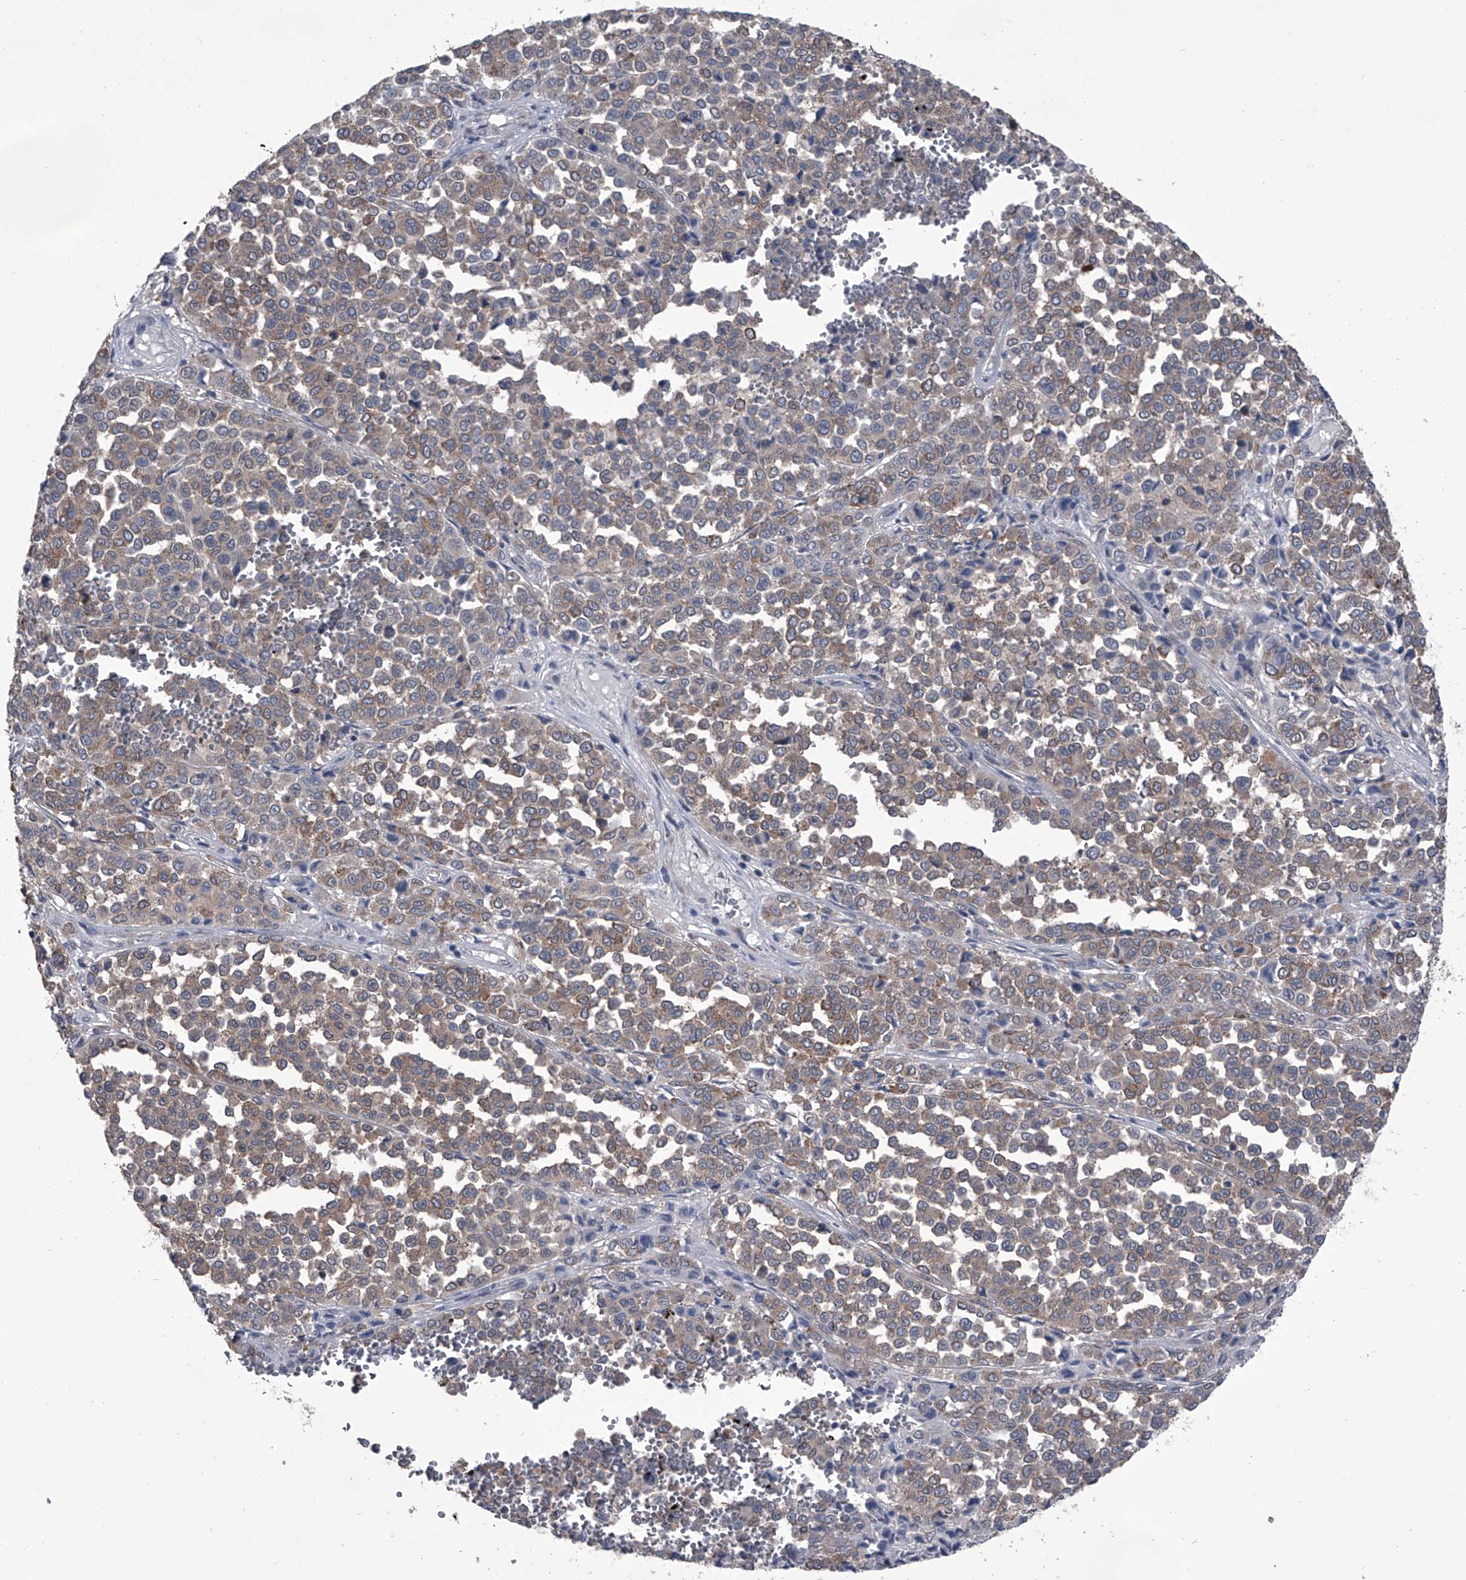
{"staining": {"intensity": "weak", "quantity": ">75%", "location": "cytoplasmic/membranous"}, "tissue": "melanoma", "cell_type": "Tumor cells", "image_type": "cancer", "snomed": [{"axis": "morphology", "description": "Malignant melanoma, Metastatic site"}, {"axis": "topography", "description": "Pancreas"}], "caption": "A histopathology image showing weak cytoplasmic/membranous expression in about >75% of tumor cells in melanoma, as visualized by brown immunohistochemical staining.", "gene": "PIP5K1A", "patient": {"sex": "female", "age": 30}}